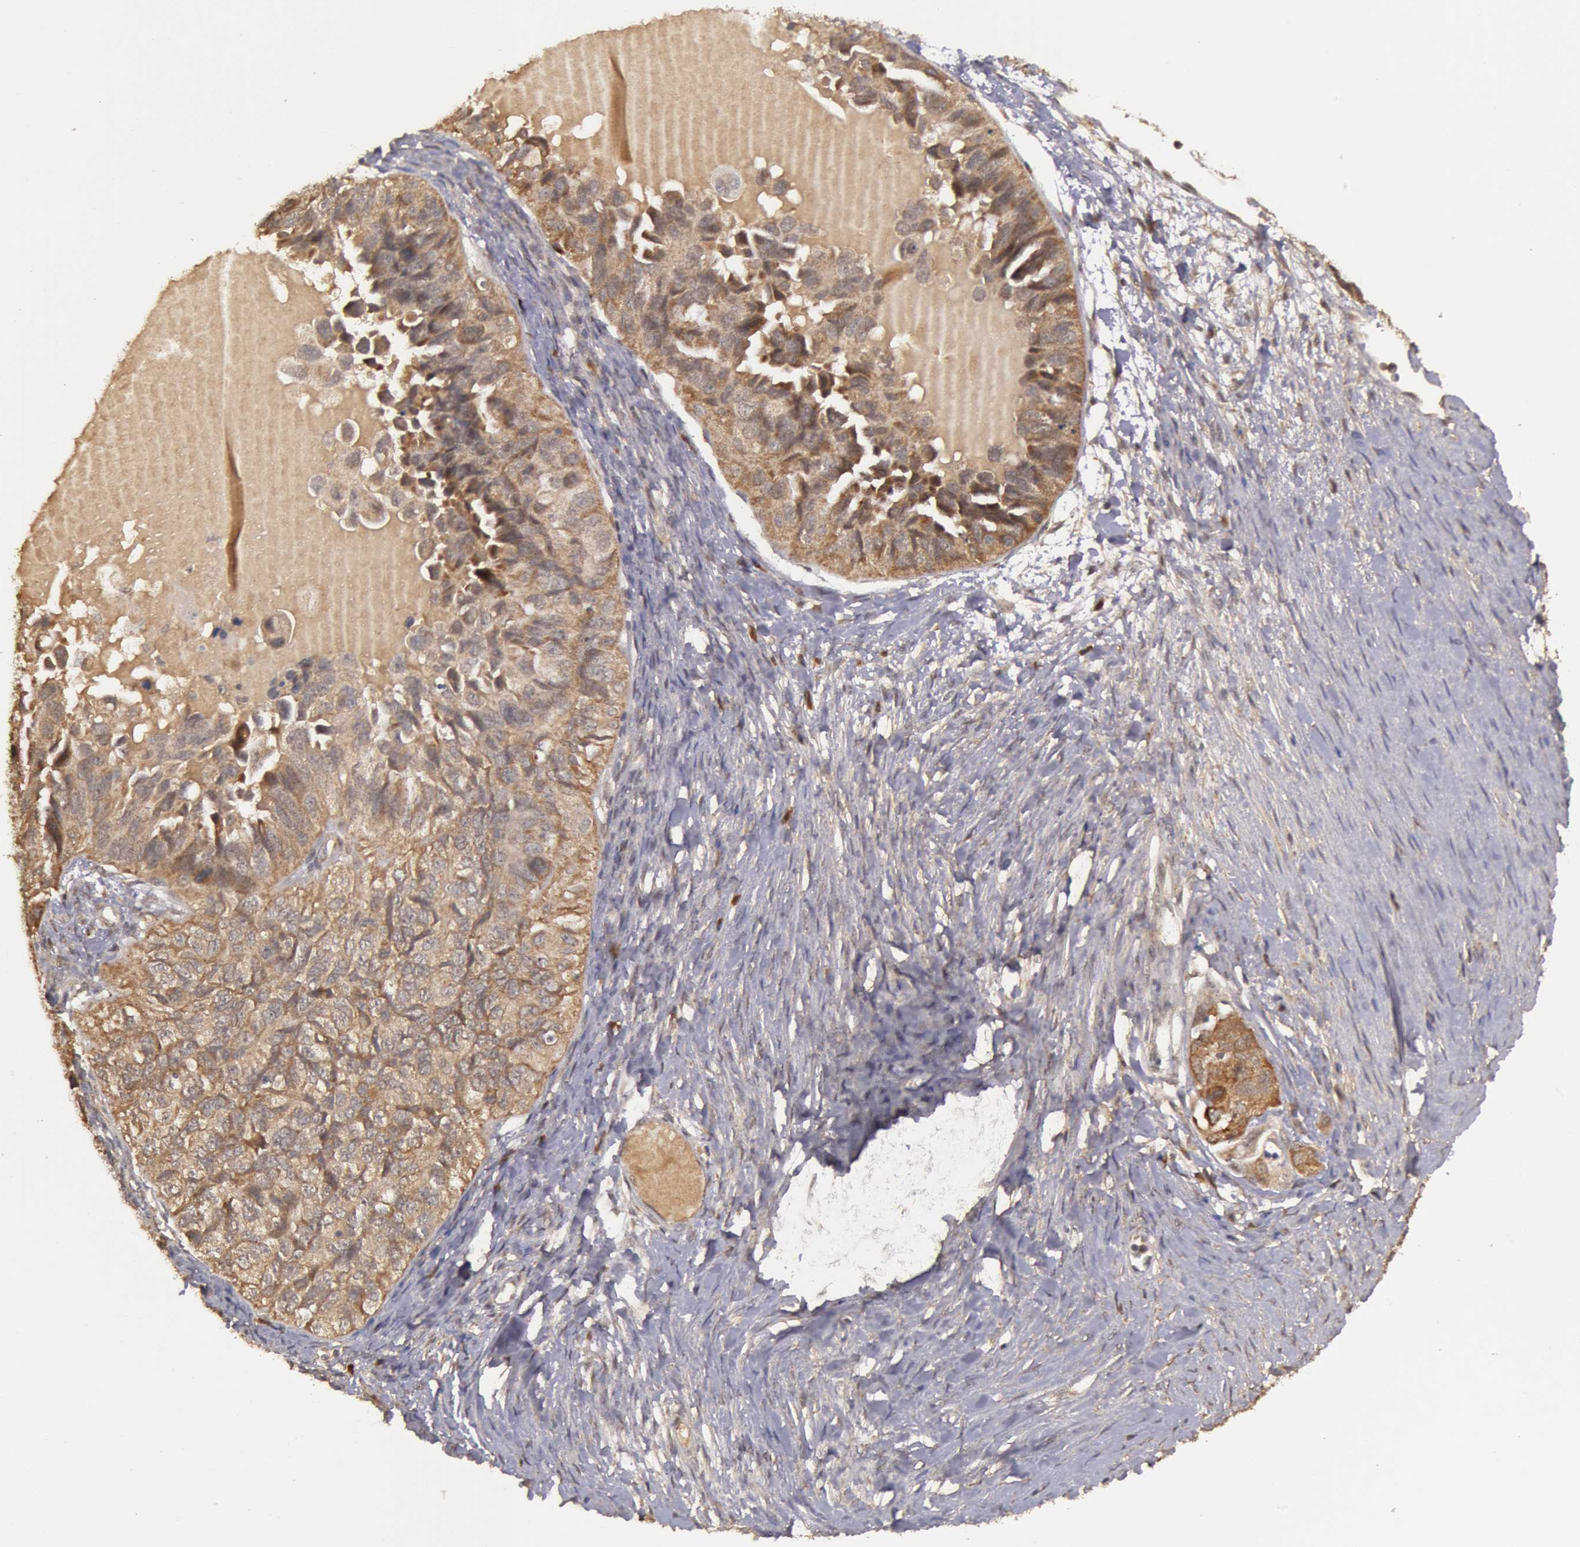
{"staining": {"intensity": "moderate", "quantity": ">75%", "location": "cytoplasmic/membranous"}, "tissue": "ovarian cancer", "cell_type": "Tumor cells", "image_type": "cancer", "snomed": [{"axis": "morphology", "description": "Cystadenocarcinoma, serous, NOS"}, {"axis": "topography", "description": "Ovary"}], "caption": "Brown immunohistochemical staining in ovarian serous cystadenocarcinoma demonstrates moderate cytoplasmic/membranous expression in approximately >75% of tumor cells.", "gene": "GLIS1", "patient": {"sex": "female", "age": 82}}